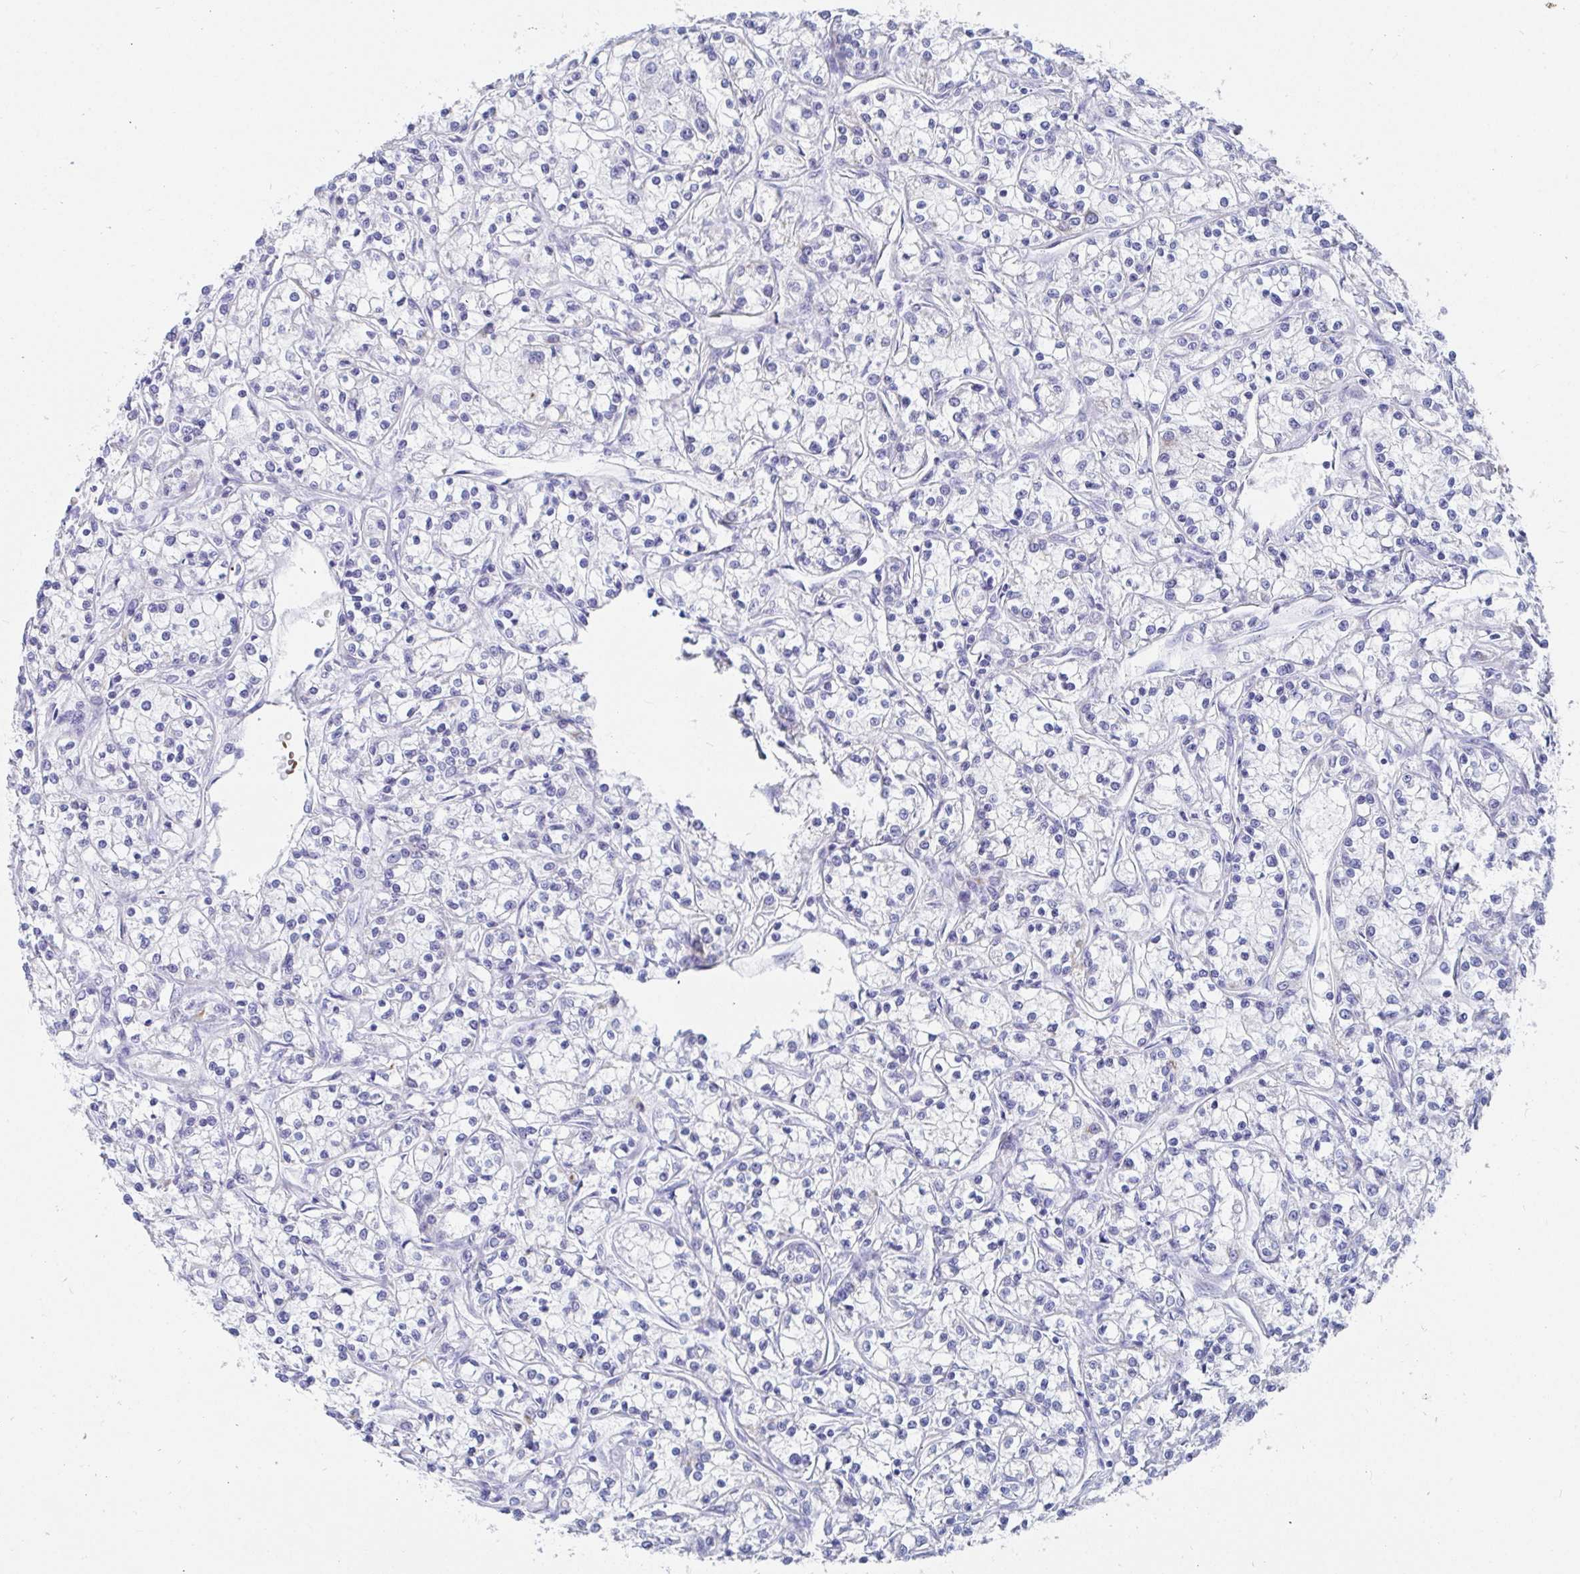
{"staining": {"intensity": "negative", "quantity": "none", "location": "none"}, "tissue": "renal cancer", "cell_type": "Tumor cells", "image_type": "cancer", "snomed": [{"axis": "morphology", "description": "Adenocarcinoma, NOS"}, {"axis": "topography", "description": "Kidney"}], "caption": "Tumor cells are negative for brown protein staining in renal adenocarcinoma.", "gene": "CLDN8", "patient": {"sex": "female", "age": 59}}